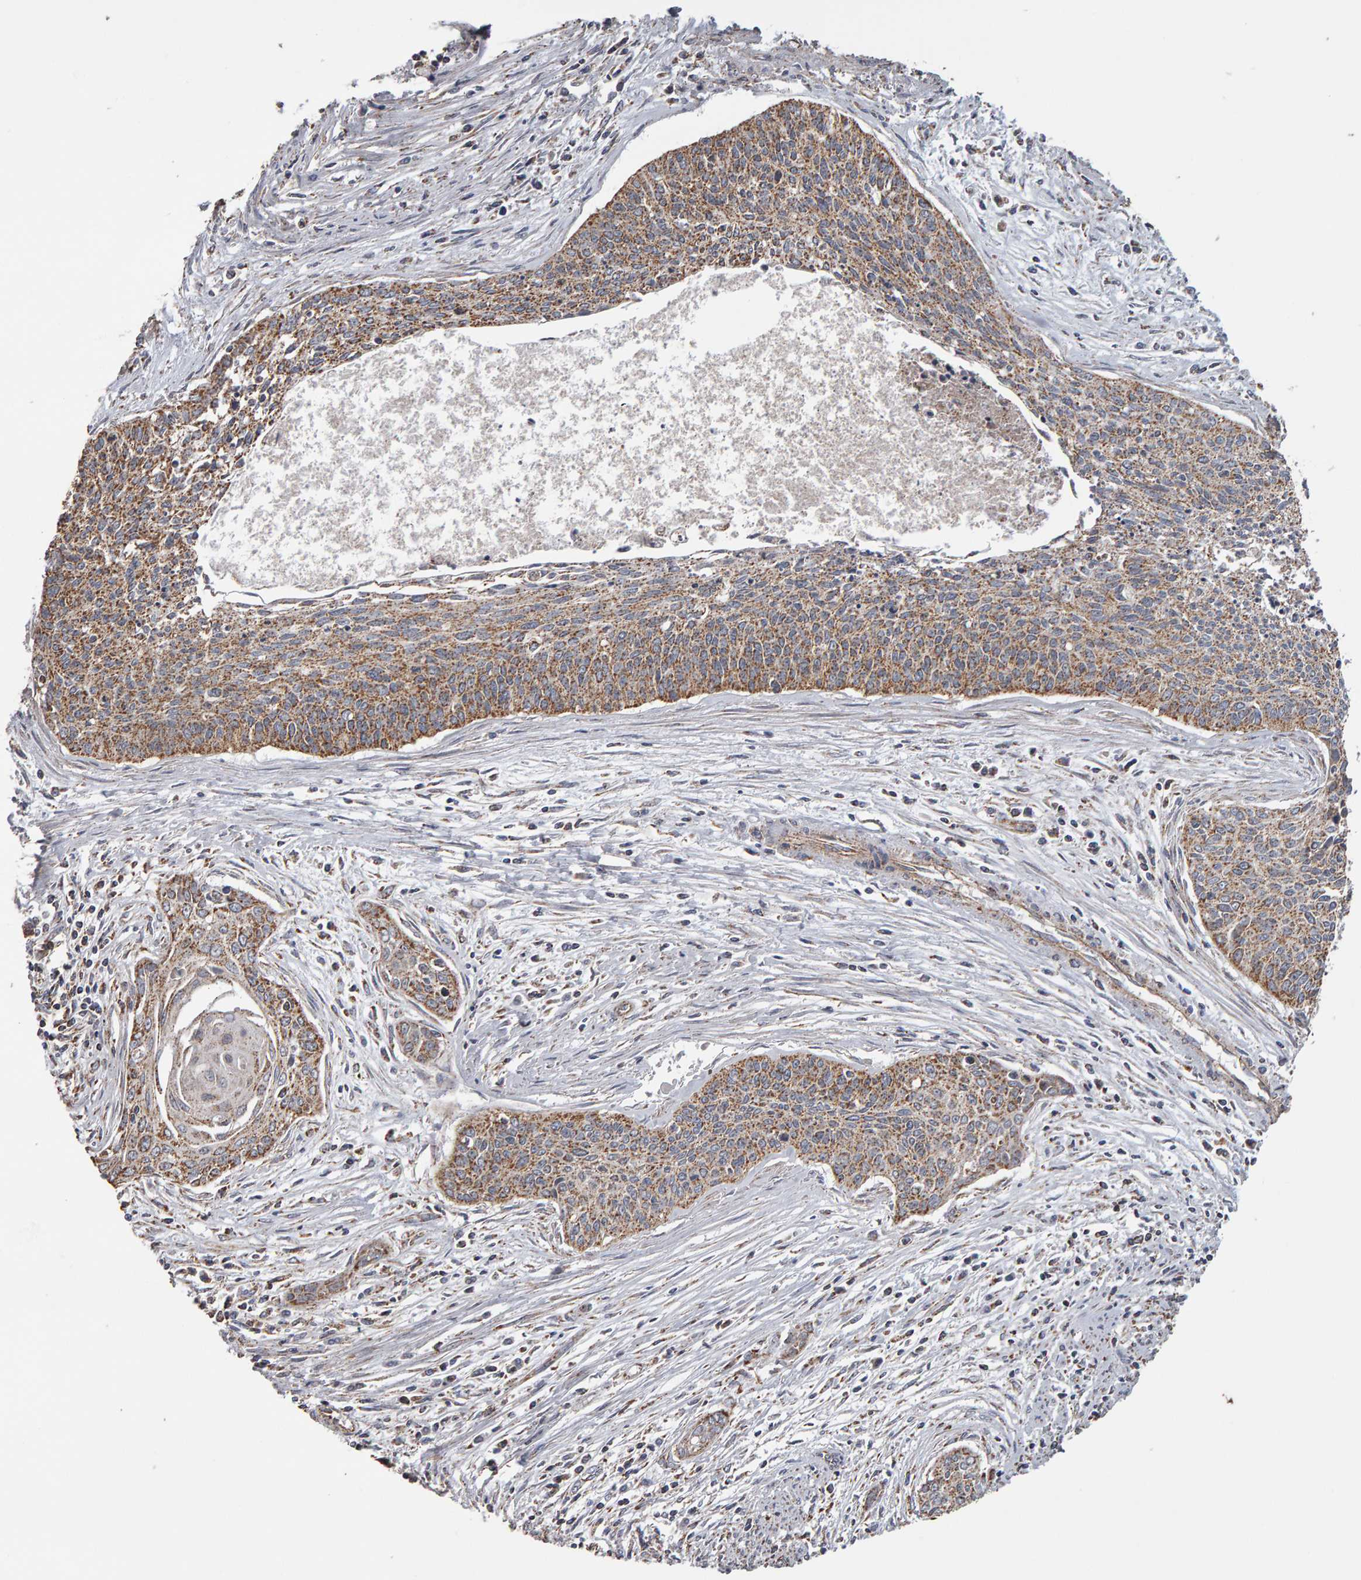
{"staining": {"intensity": "moderate", "quantity": ">75%", "location": "cytoplasmic/membranous"}, "tissue": "cervical cancer", "cell_type": "Tumor cells", "image_type": "cancer", "snomed": [{"axis": "morphology", "description": "Squamous cell carcinoma, NOS"}, {"axis": "topography", "description": "Cervix"}], "caption": "A medium amount of moderate cytoplasmic/membranous staining is seen in about >75% of tumor cells in squamous cell carcinoma (cervical) tissue.", "gene": "TOM1L1", "patient": {"sex": "female", "age": 55}}